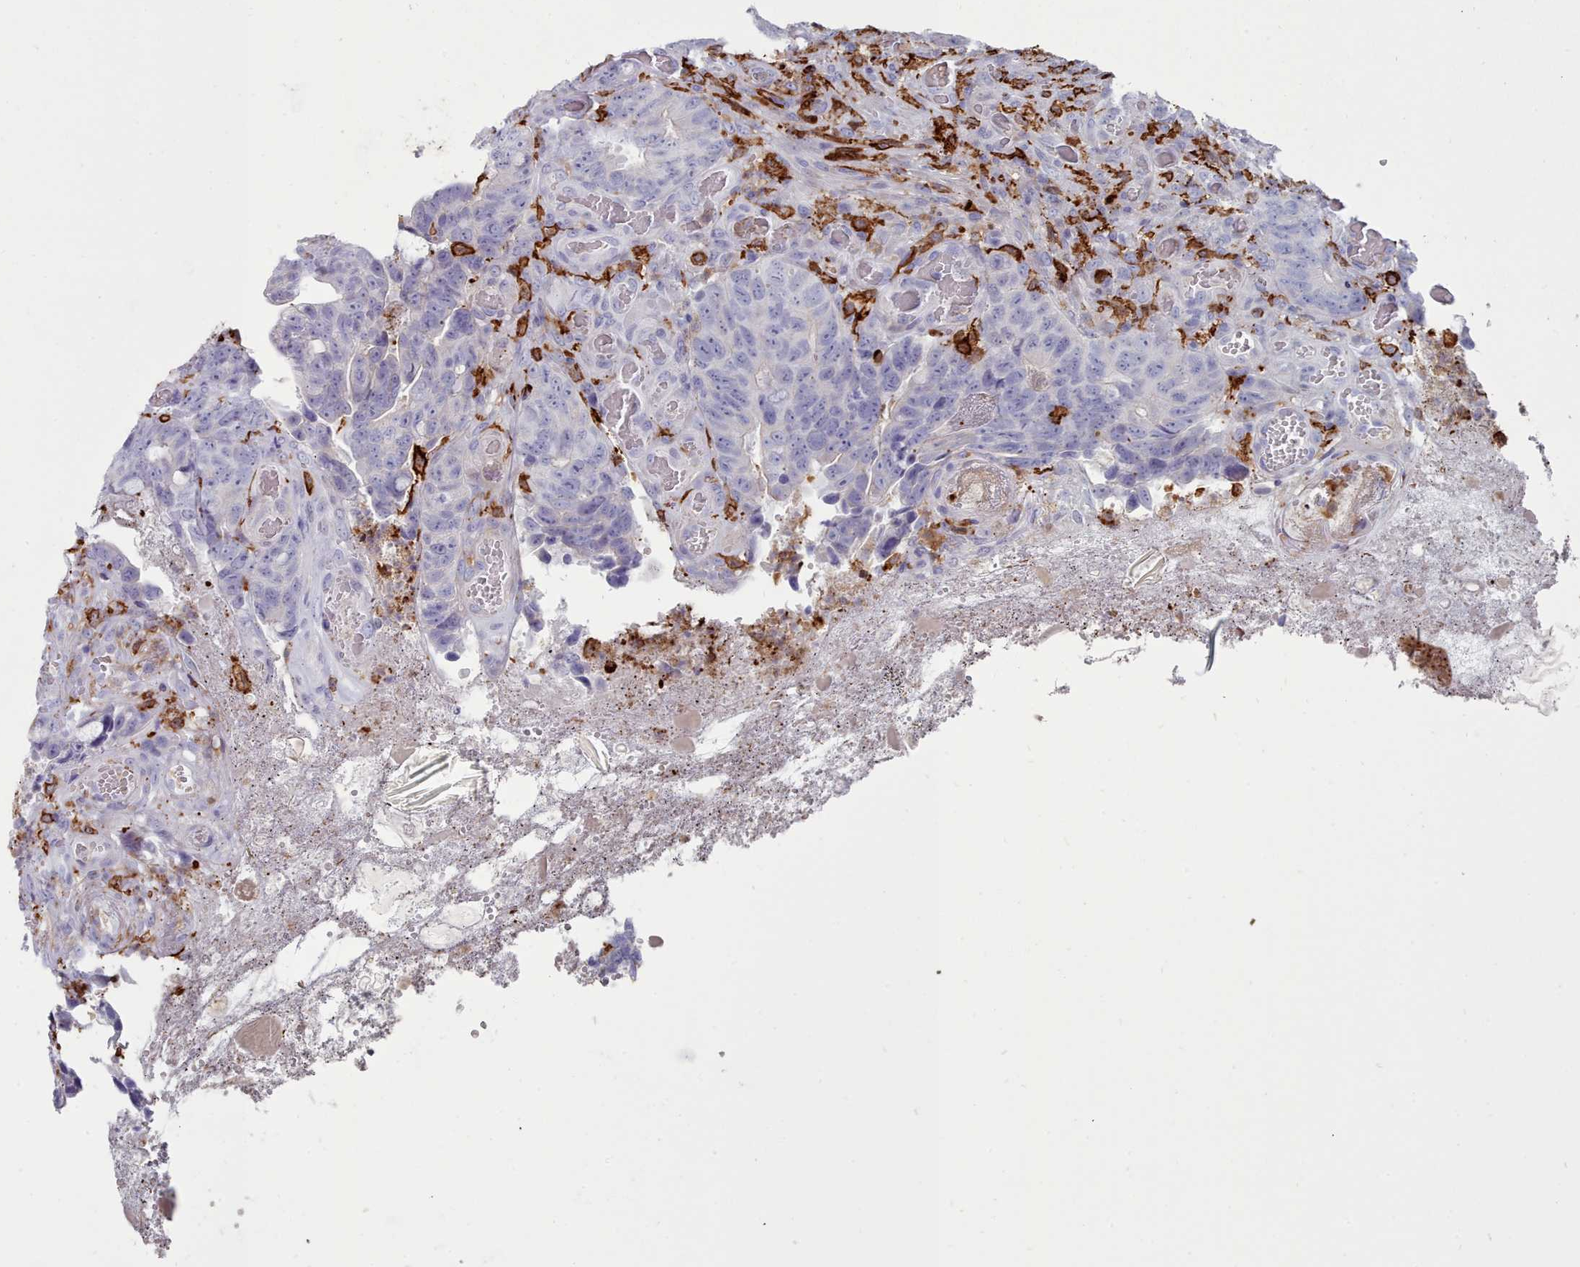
{"staining": {"intensity": "negative", "quantity": "none", "location": "none"}, "tissue": "colorectal cancer", "cell_type": "Tumor cells", "image_type": "cancer", "snomed": [{"axis": "morphology", "description": "Adenocarcinoma, NOS"}, {"axis": "topography", "description": "Colon"}], "caption": "Immunohistochemistry of human colorectal cancer demonstrates no positivity in tumor cells. (DAB (3,3'-diaminobenzidine) immunohistochemistry (IHC) visualized using brightfield microscopy, high magnification).", "gene": "AIF1", "patient": {"sex": "female", "age": 82}}